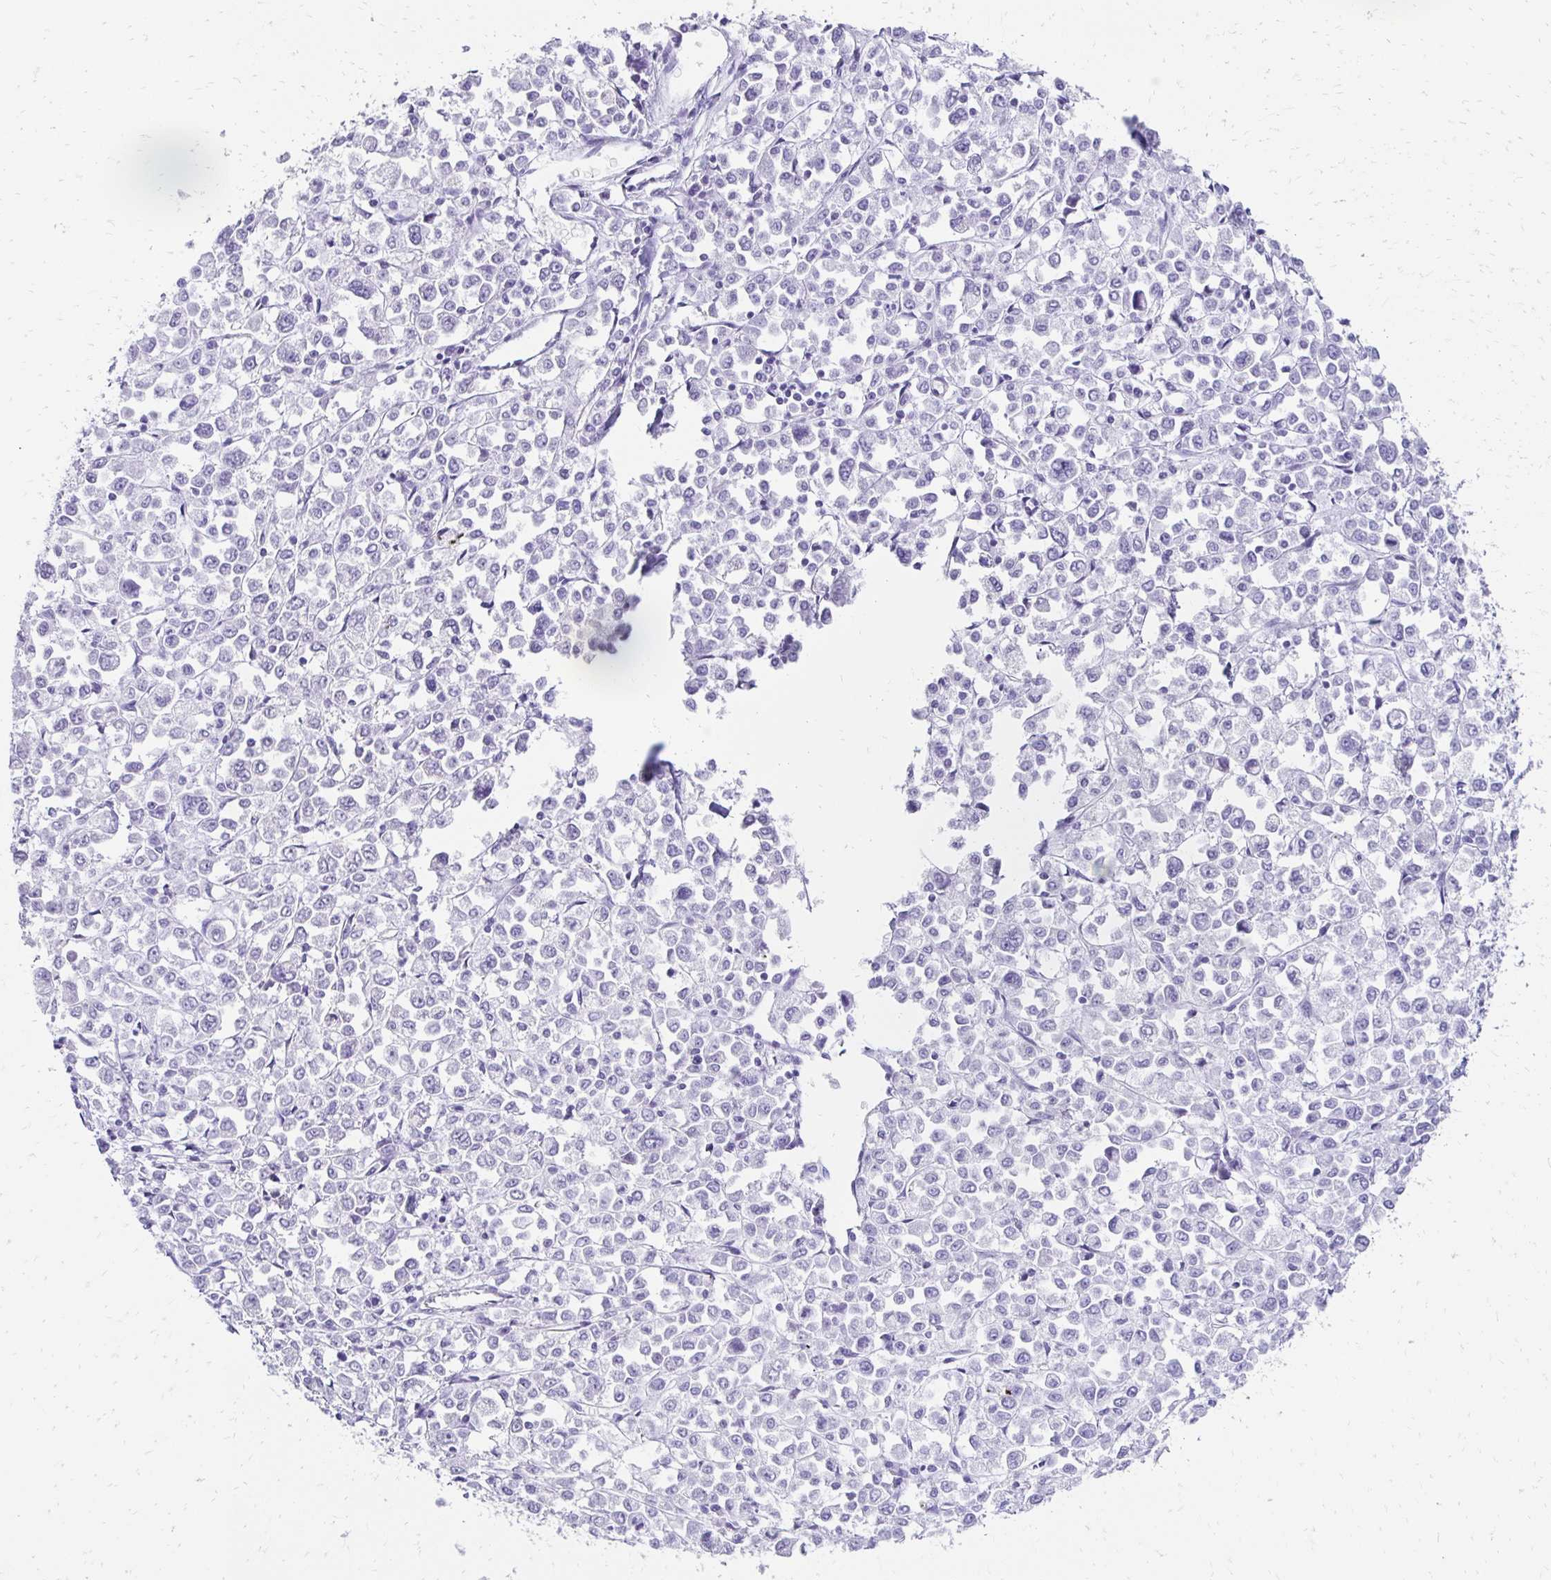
{"staining": {"intensity": "negative", "quantity": "none", "location": "none"}, "tissue": "stomach cancer", "cell_type": "Tumor cells", "image_type": "cancer", "snomed": [{"axis": "morphology", "description": "Adenocarcinoma, NOS"}, {"axis": "topography", "description": "Stomach, upper"}], "caption": "Immunohistochemistry (IHC) photomicrograph of human stomach adenocarcinoma stained for a protein (brown), which demonstrates no staining in tumor cells.", "gene": "TMEM54", "patient": {"sex": "male", "age": 70}}